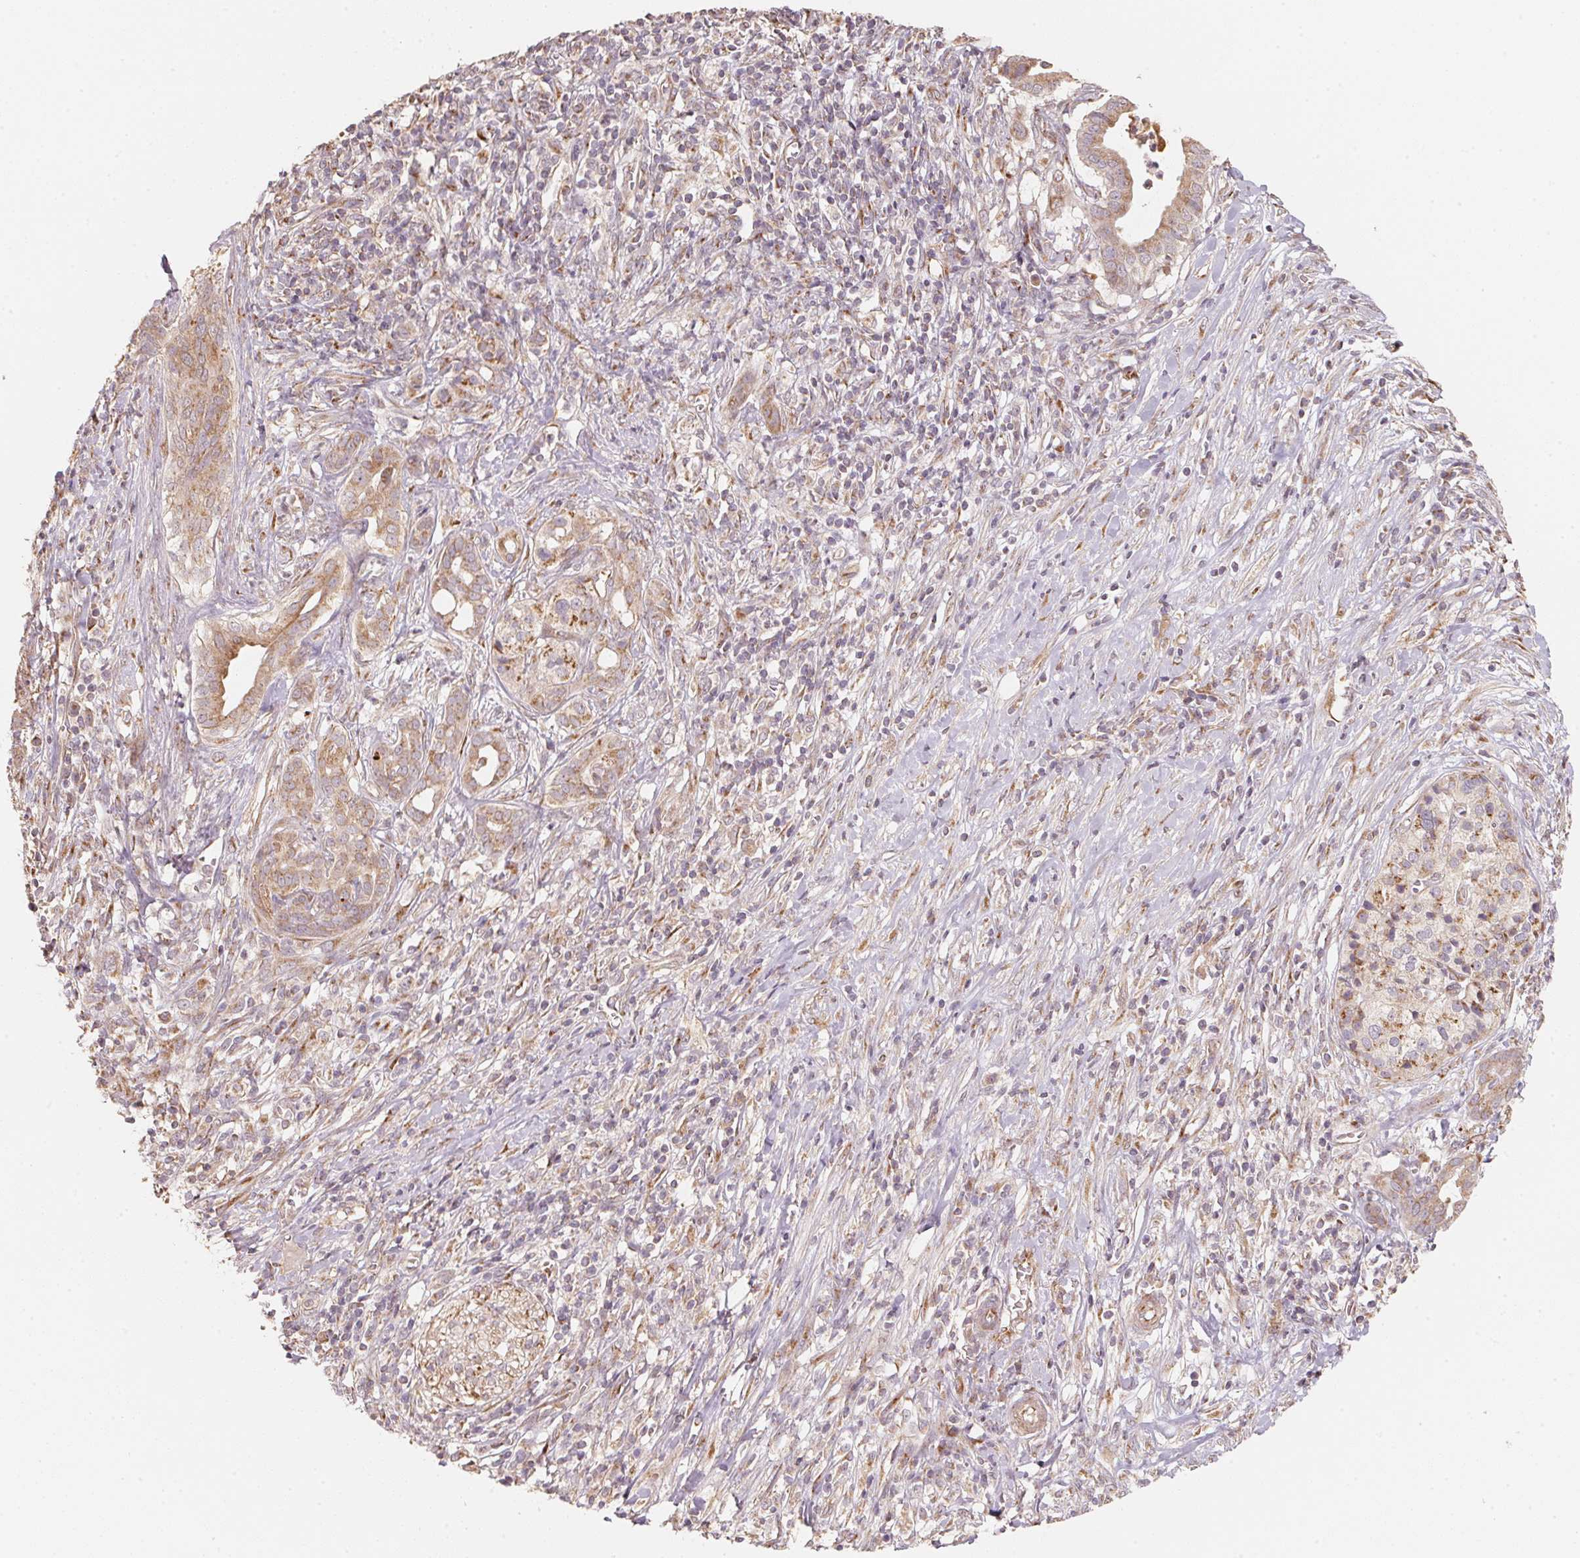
{"staining": {"intensity": "moderate", "quantity": ">75%", "location": "cytoplasmic/membranous"}, "tissue": "pancreatic cancer", "cell_type": "Tumor cells", "image_type": "cancer", "snomed": [{"axis": "morphology", "description": "Adenocarcinoma, NOS"}, {"axis": "topography", "description": "Pancreas"}], "caption": "Immunohistochemistry (IHC) (DAB (3,3'-diaminobenzidine)) staining of human adenocarcinoma (pancreatic) shows moderate cytoplasmic/membranous protein expression in approximately >75% of tumor cells.", "gene": "TSPAN12", "patient": {"sex": "male", "age": 61}}